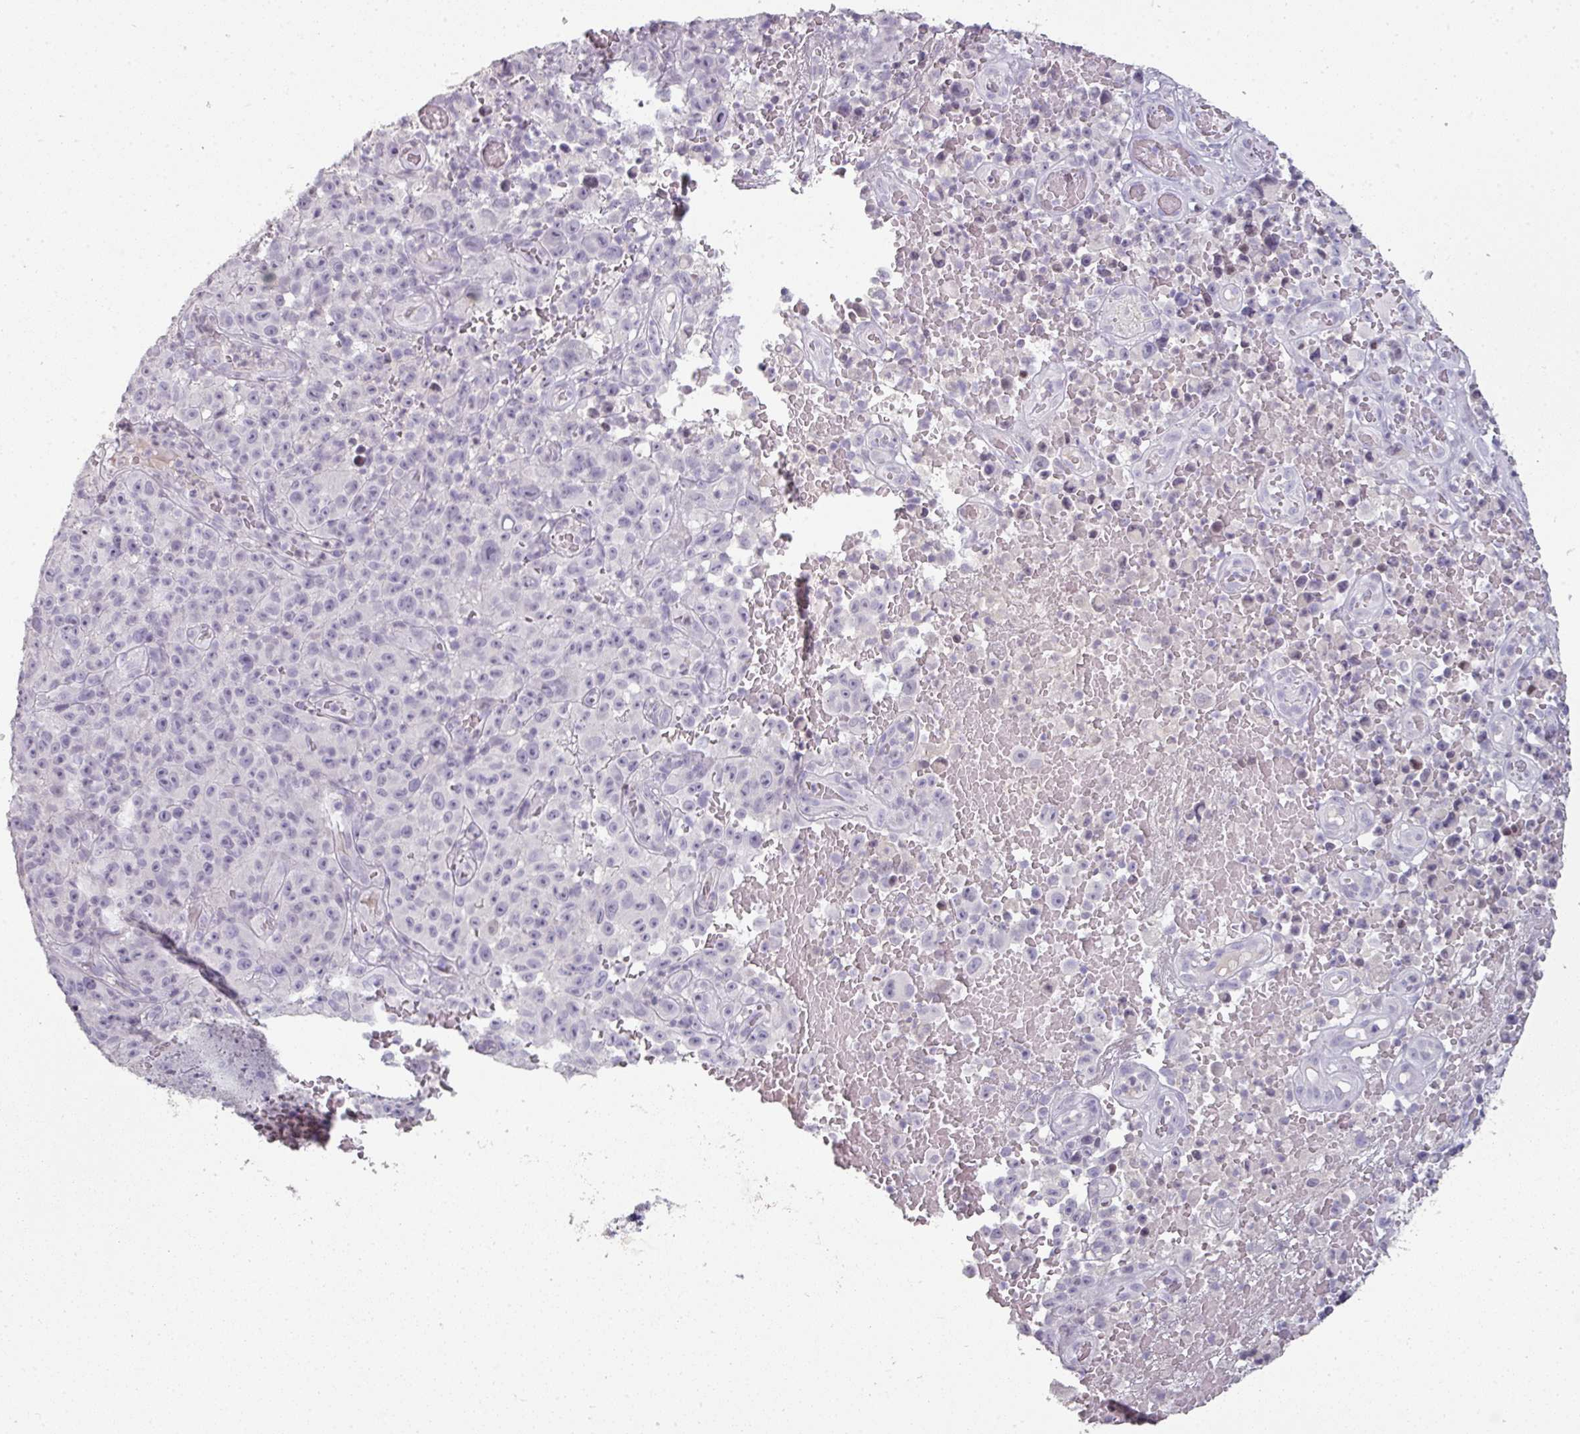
{"staining": {"intensity": "negative", "quantity": "none", "location": "none"}, "tissue": "melanoma", "cell_type": "Tumor cells", "image_type": "cancer", "snomed": [{"axis": "morphology", "description": "Malignant melanoma, NOS"}, {"axis": "topography", "description": "Skin"}], "caption": "This histopathology image is of malignant melanoma stained with IHC to label a protein in brown with the nuclei are counter-stained blue. There is no staining in tumor cells.", "gene": "GTF2H3", "patient": {"sex": "female", "age": 82}}